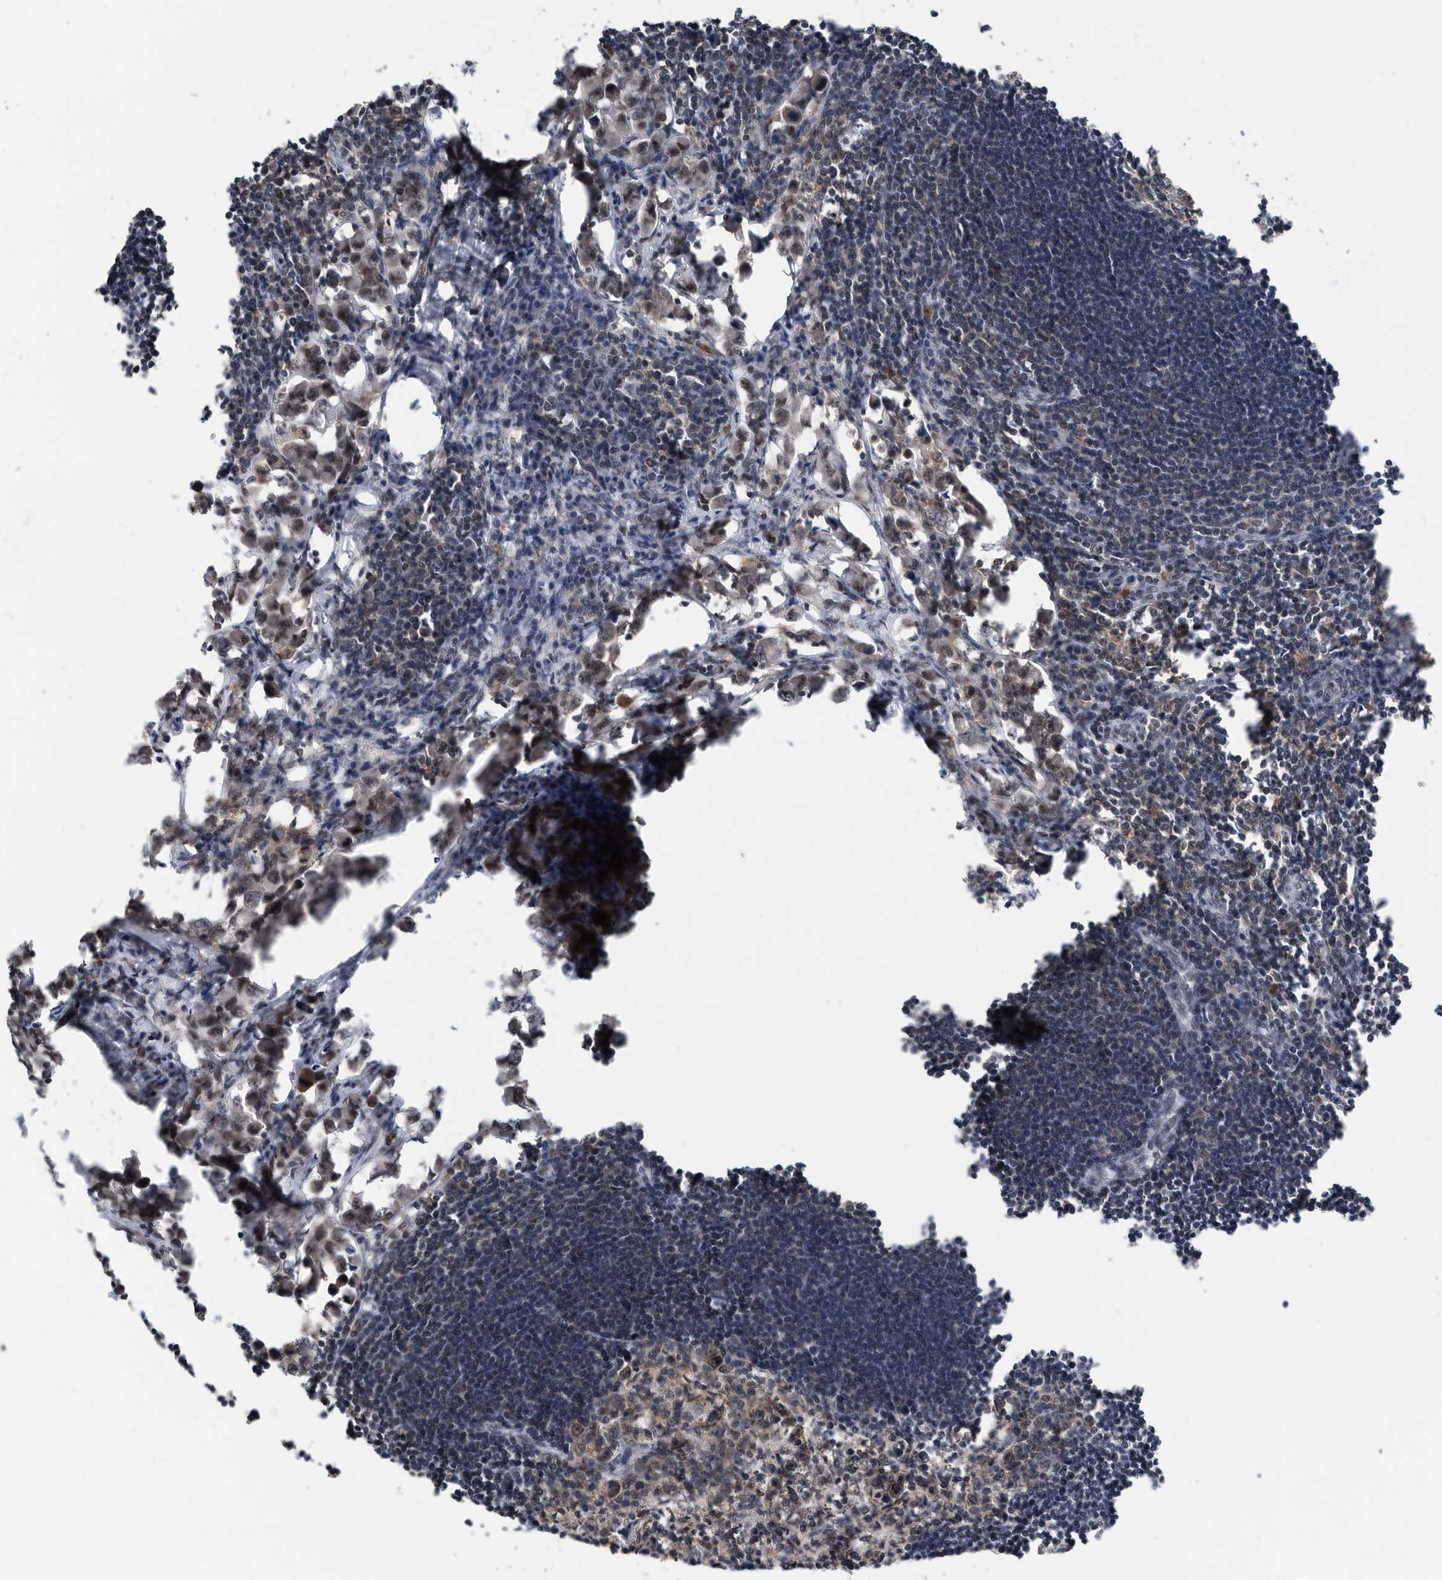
{"staining": {"intensity": "moderate", "quantity": "25%-75%", "location": "cytoplasmic/membranous,nuclear"}, "tissue": "lymph node", "cell_type": "Germinal center cells", "image_type": "normal", "snomed": [{"axis": "morphology", "description": "Normal tissue, NOS"}, {"axis": "morphology", "description": "Malignant melanoma, Metastatic site"}, {"axis": "topography", "description": "Lymph node"}], "caption": "Moderate cytoplasmic/membranous,nuclear positivity for a protein is appreciated in approximately 25%-75% of germinal center cells of unremarkable lymph node using IHC.", "gene": "ZNF260", "patient": {"sex": "male", "age": 41}}